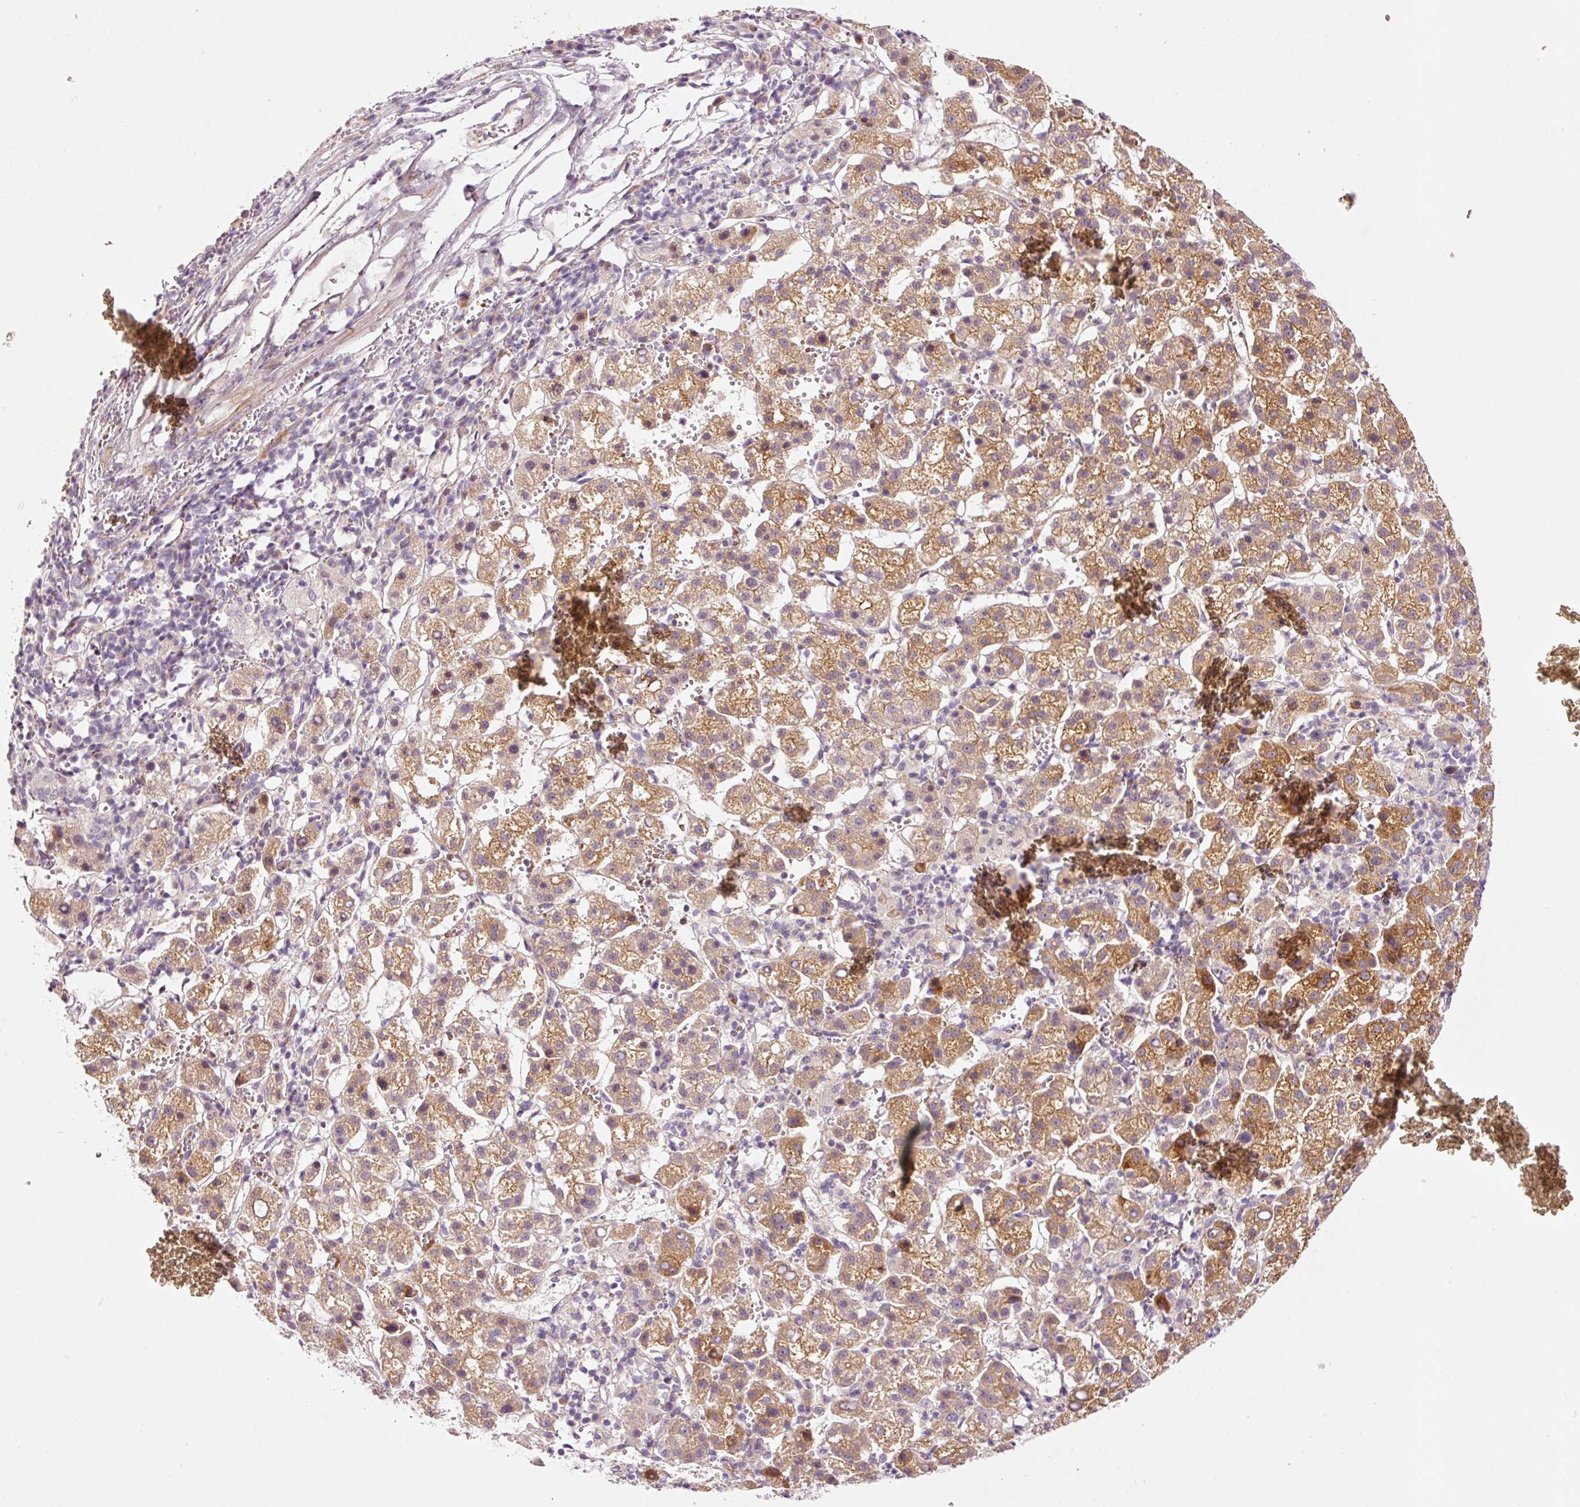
{"staining": {"intensity": "moderate", "quantity": ">75%", "location": "cytoplasmic/membranous"}, "tissue": "liver cancer", "cell_type": "Tumor cells", "image_type": "cancer", "snomed": [{"axis": "morphology", "description": "Carcinoma, Hepatocellular, NOS"}, {"axis": "topography", "description": "Liver"}], "caption": "Immunohistochemical staining of human liver hepatocellular carcinoma demonstrates medium levels of moderate cytoplasmic/membranous expression in approximately >75% of tumor cells. (Brightfield microscopy of DAB IHC at high magnification).", "gene": "ANKRD20A1", "patient": {"sex": "female", "age": 58}}